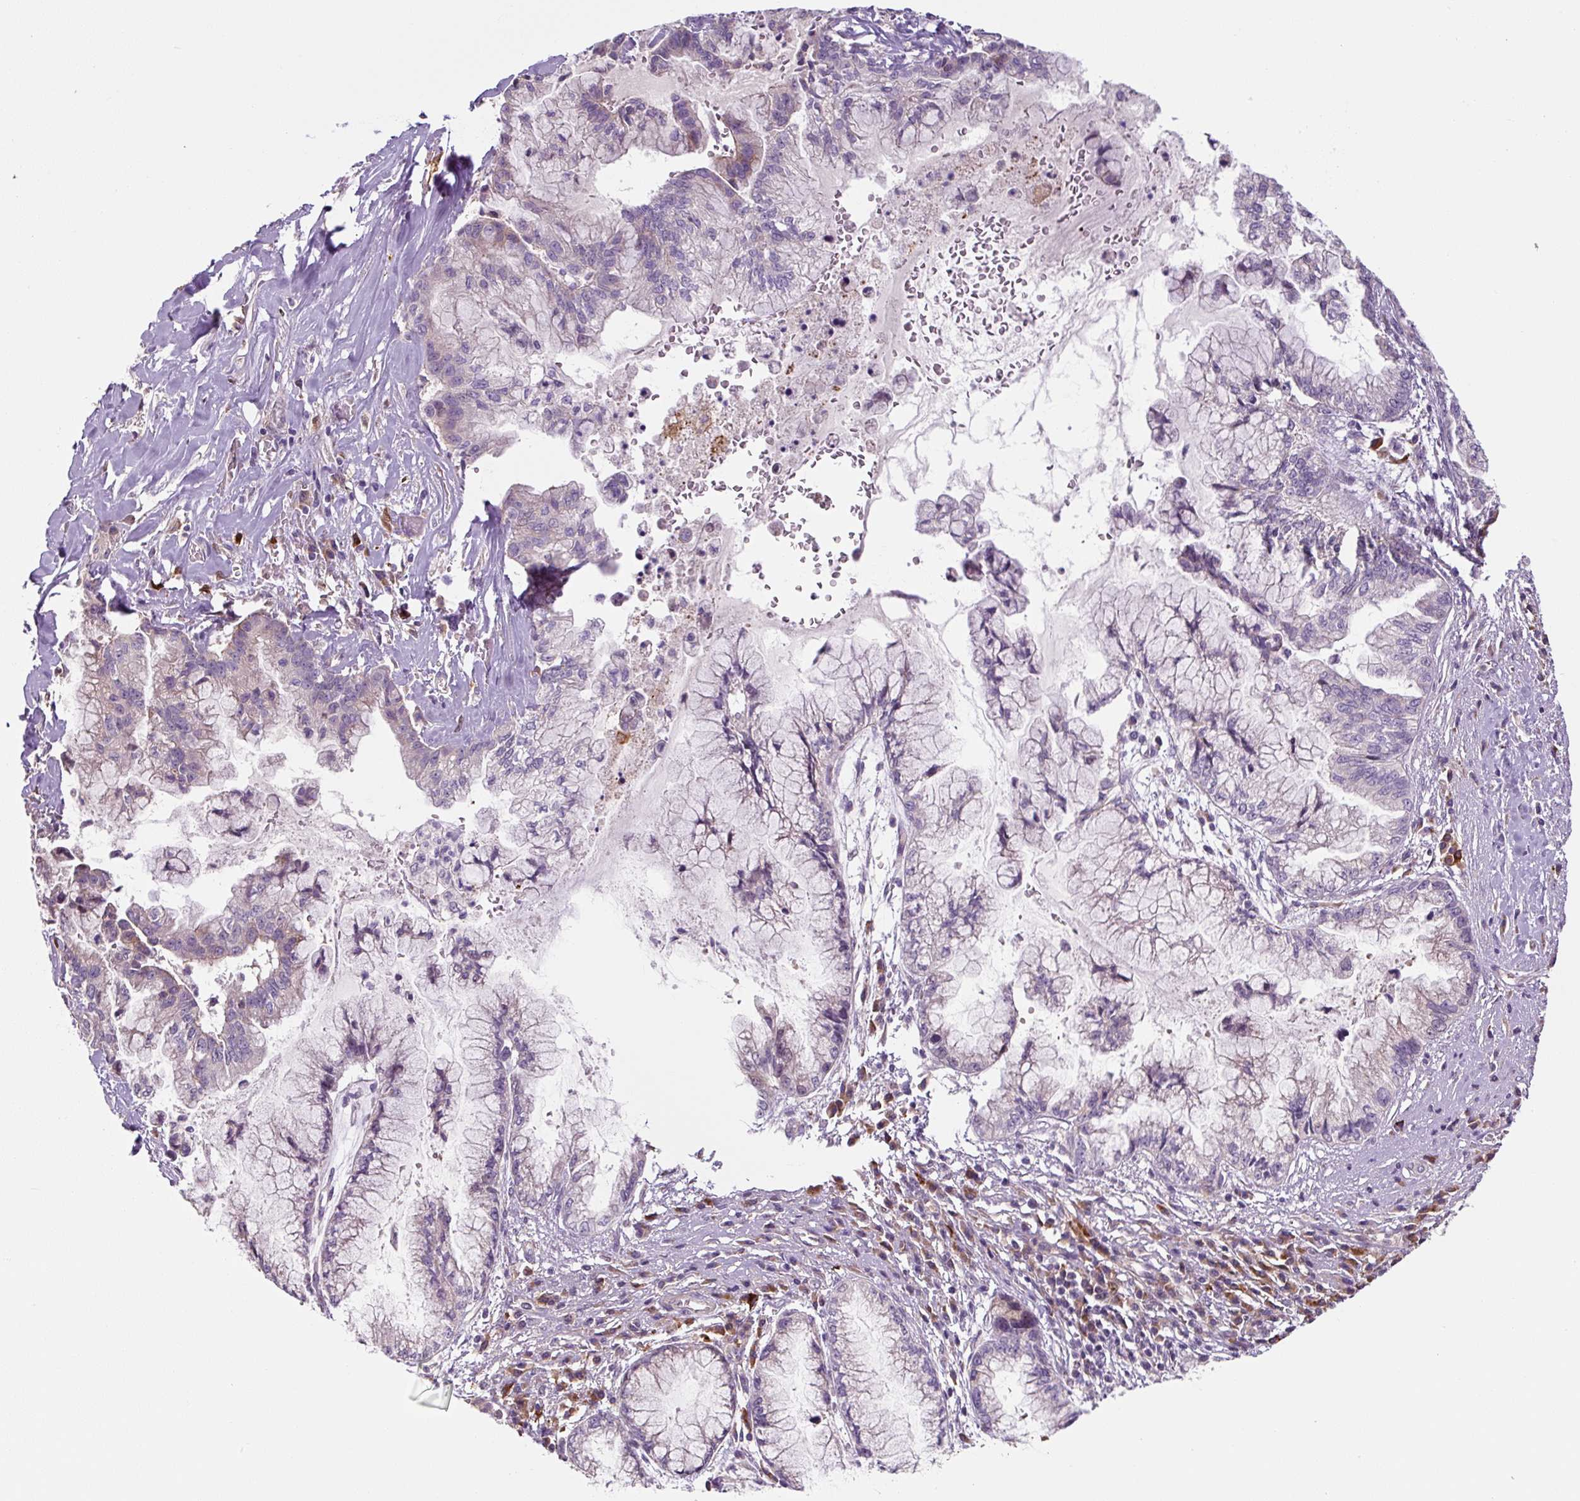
{"staining": {"intensity": "negative", "quantity": "none", "location": "none"}, "tissue": "pancreatic cancer", "cell_type": "Tumor cells", "image_type": "cancer", "snomed": [{"axis": "morphology", "description": "Adenocarcinoma, NOS"}, {"axis": "topography", "description": "Pancreas"}], "caption": "This is an immunohistochemistry (IHC) micrograph of pancreatic cancer (adenocarcinoma). There is no expression in tumor cells.", "gene": "FUT10", "patient": {"sex": "male", "age": 73}}